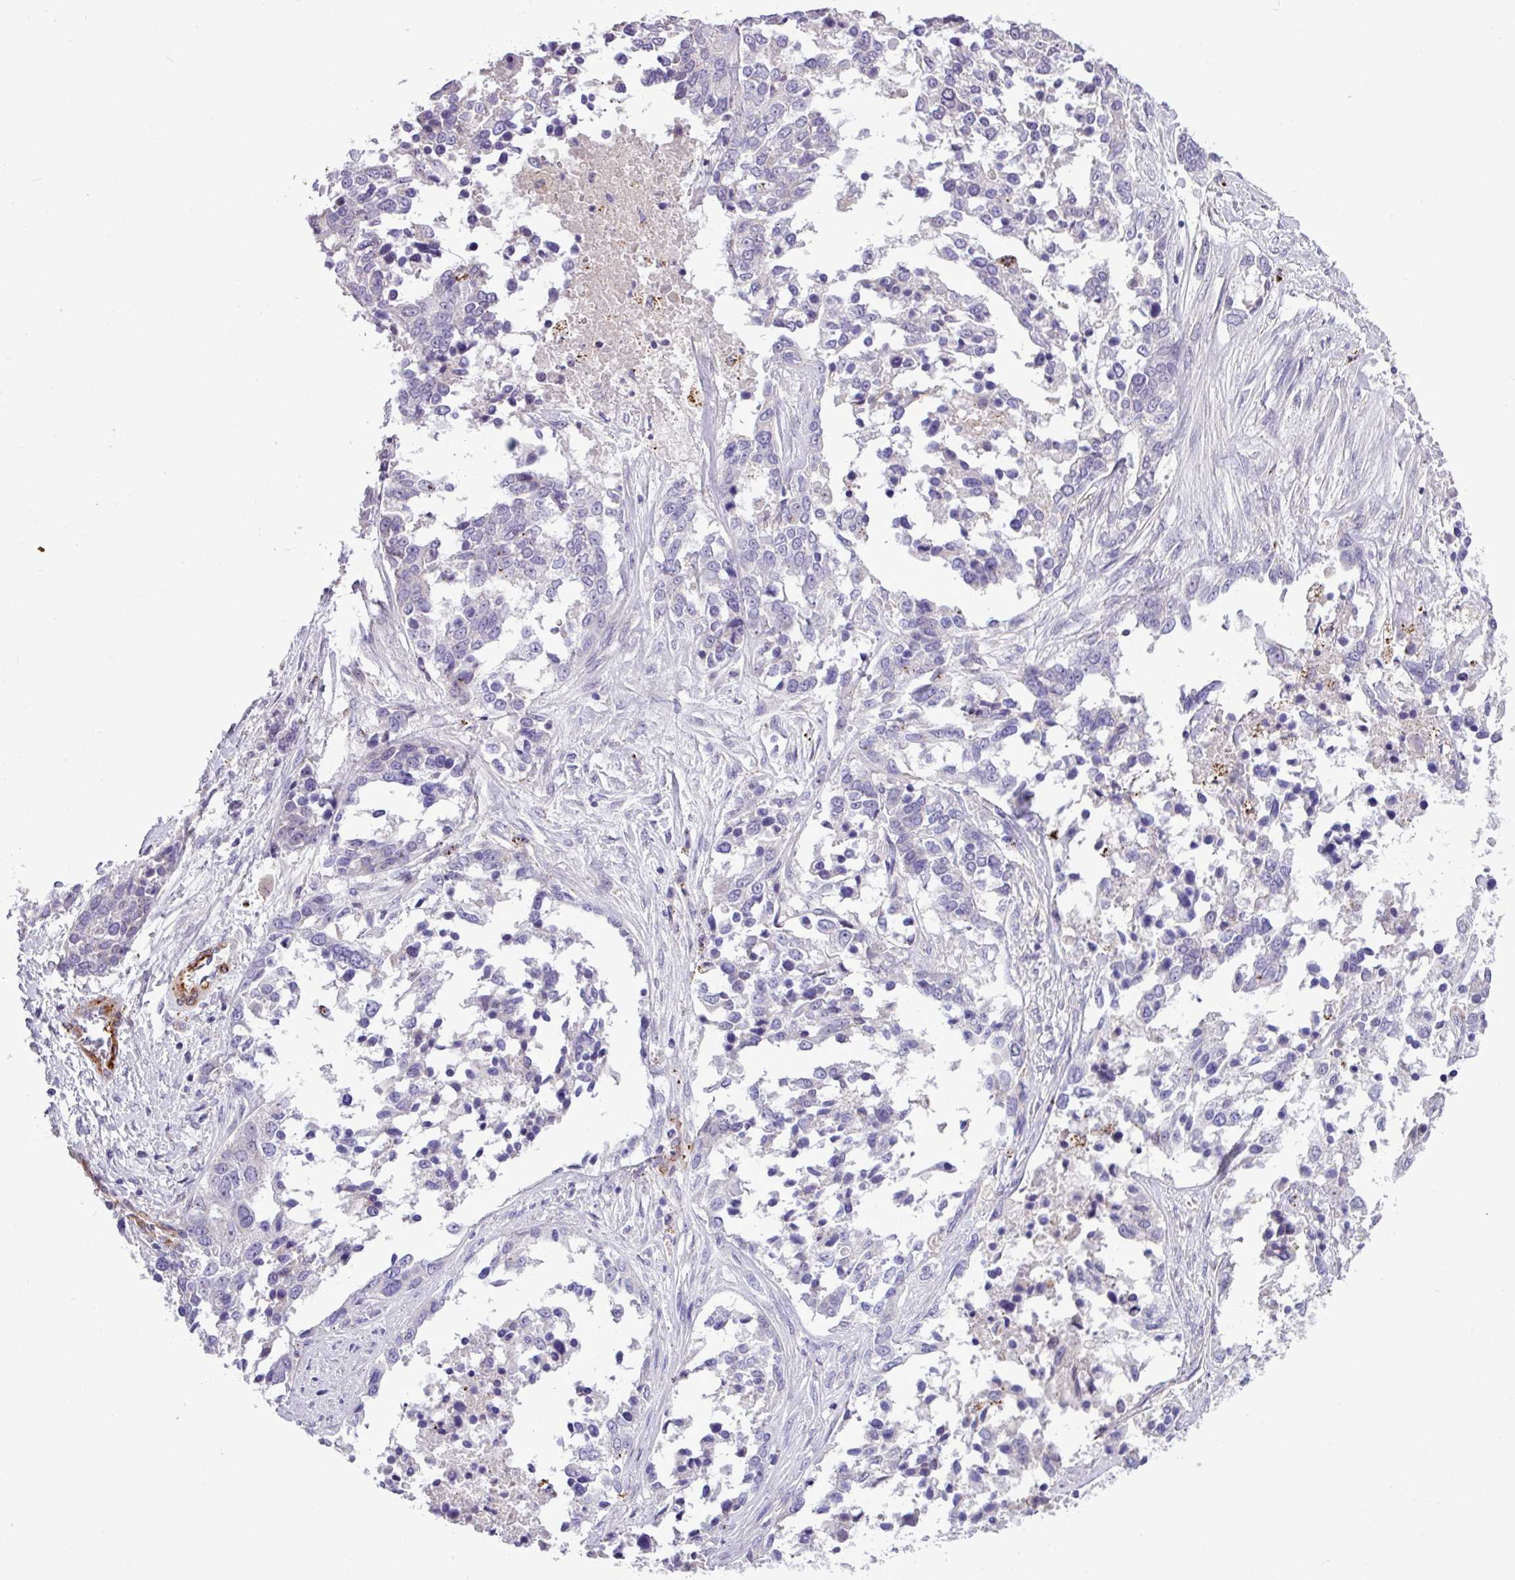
{"staining": {"intensity": "negative", "quantity": "none", "location": "none"}, "tissue": "ovarian cancer", "cell_type": "Tumor cells", "image_type": "cancer", "snomed": [{"axis": "morphology", "description": "Cystadenocarcinoma, serous, NOS"}, {"axis": "topography", "description": "Ovary"}], "caption": "DAB (3,3'-diaminobenzidine) immunohistochemical staining of ovarian cancer exhibits no significant staining in tumor cells. (DAB IHC, high magnification).", "gene": "CD248", "patient": {"sex": "female", "age": 44}}